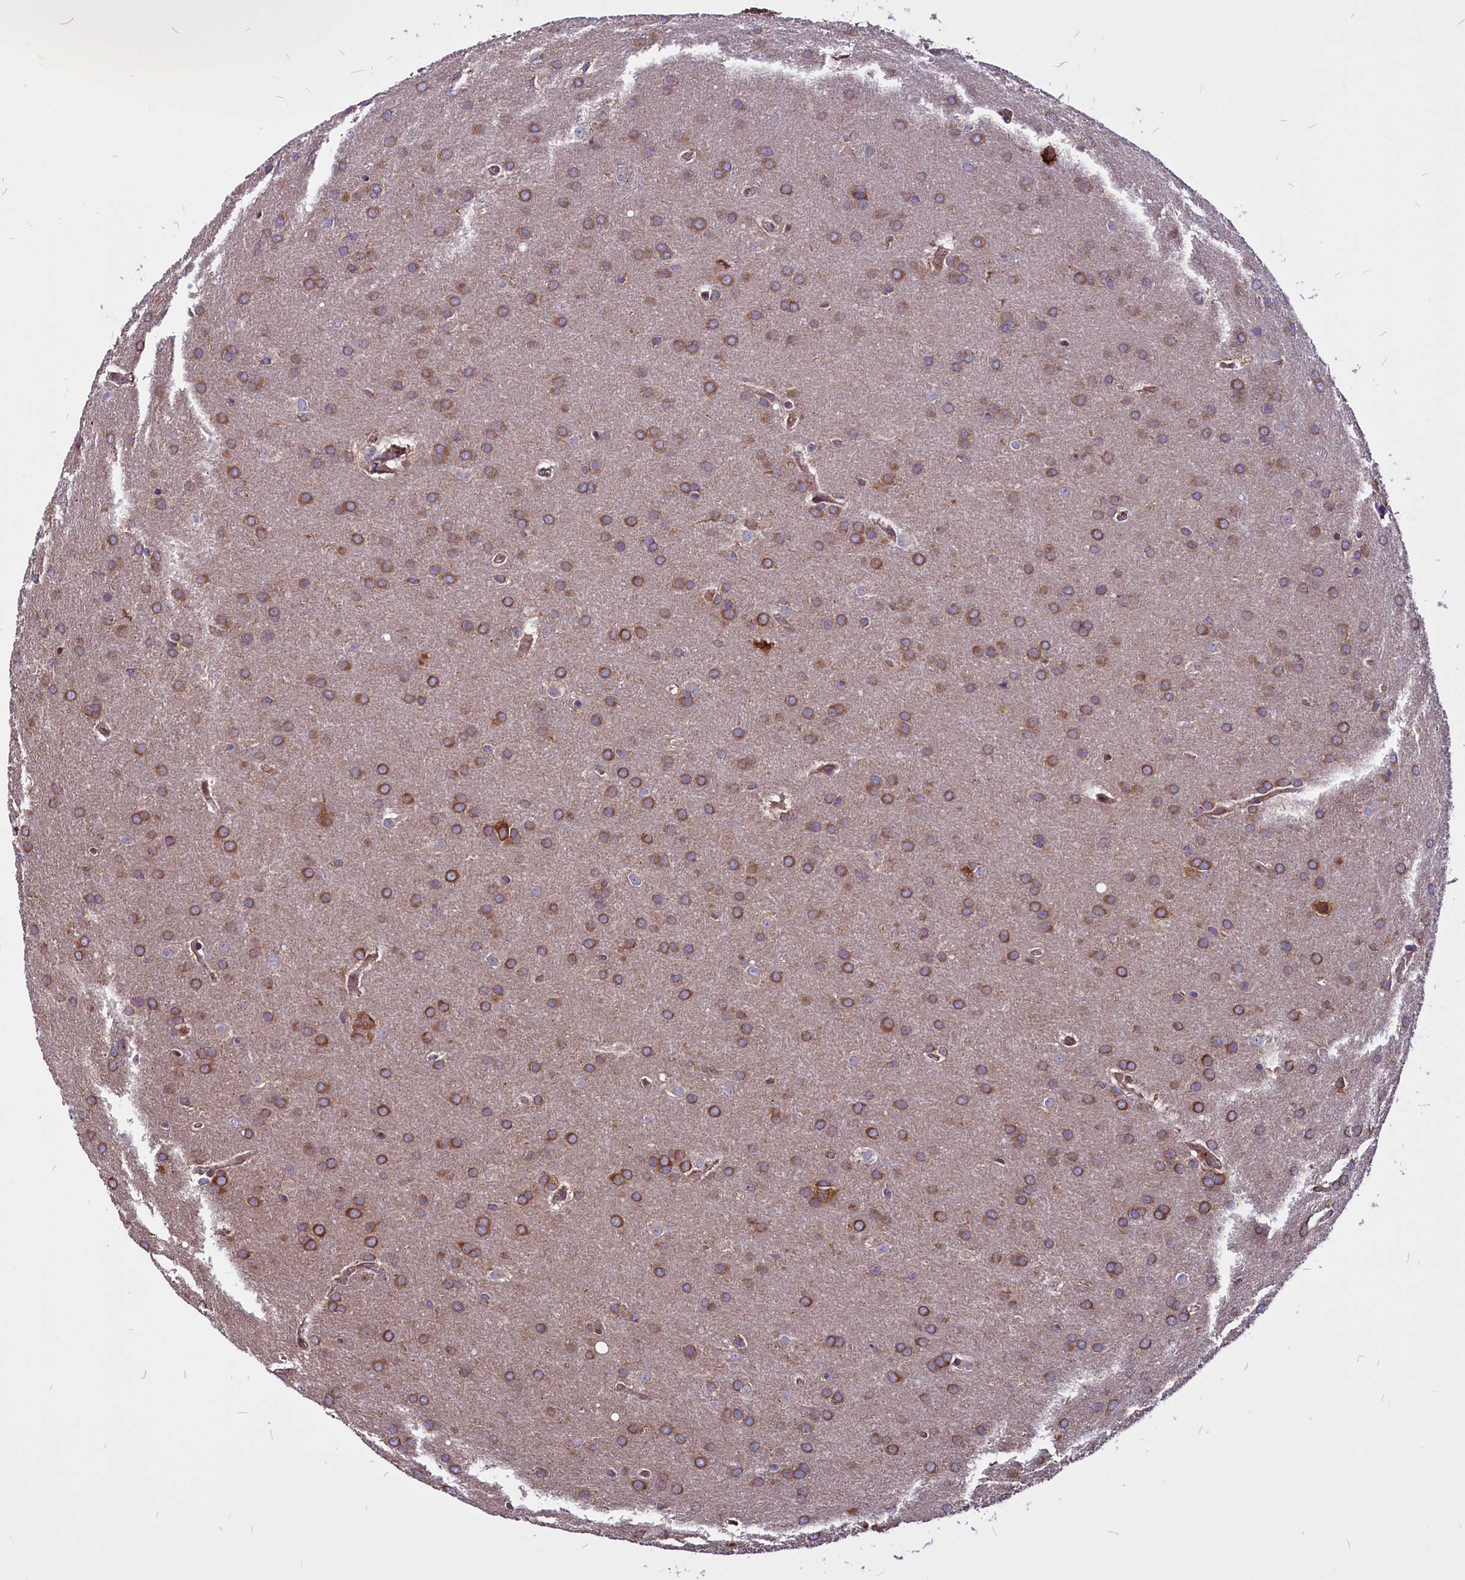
{"staining": {"intensity": "moderate", "quantity": ">75%", "location": "cytoplasmic/membranous"}, "tissue": "glioma", "cell_type": "Tumor cells", "image_type": "cancer", "snomed": [{"axis": "morphology", "description": "Glioma, malignant, Low grade"}, {"axis": "topography", "description": "Brain"}], "caption": "Immunohistochemistry (IHC) of glioma displays medium levels of moderate cytoplasmic/membranous positivity in approximately >75% of tumor cells.", "gene": "EIF3G", "patient": {"sex": "female", "age": 32}}